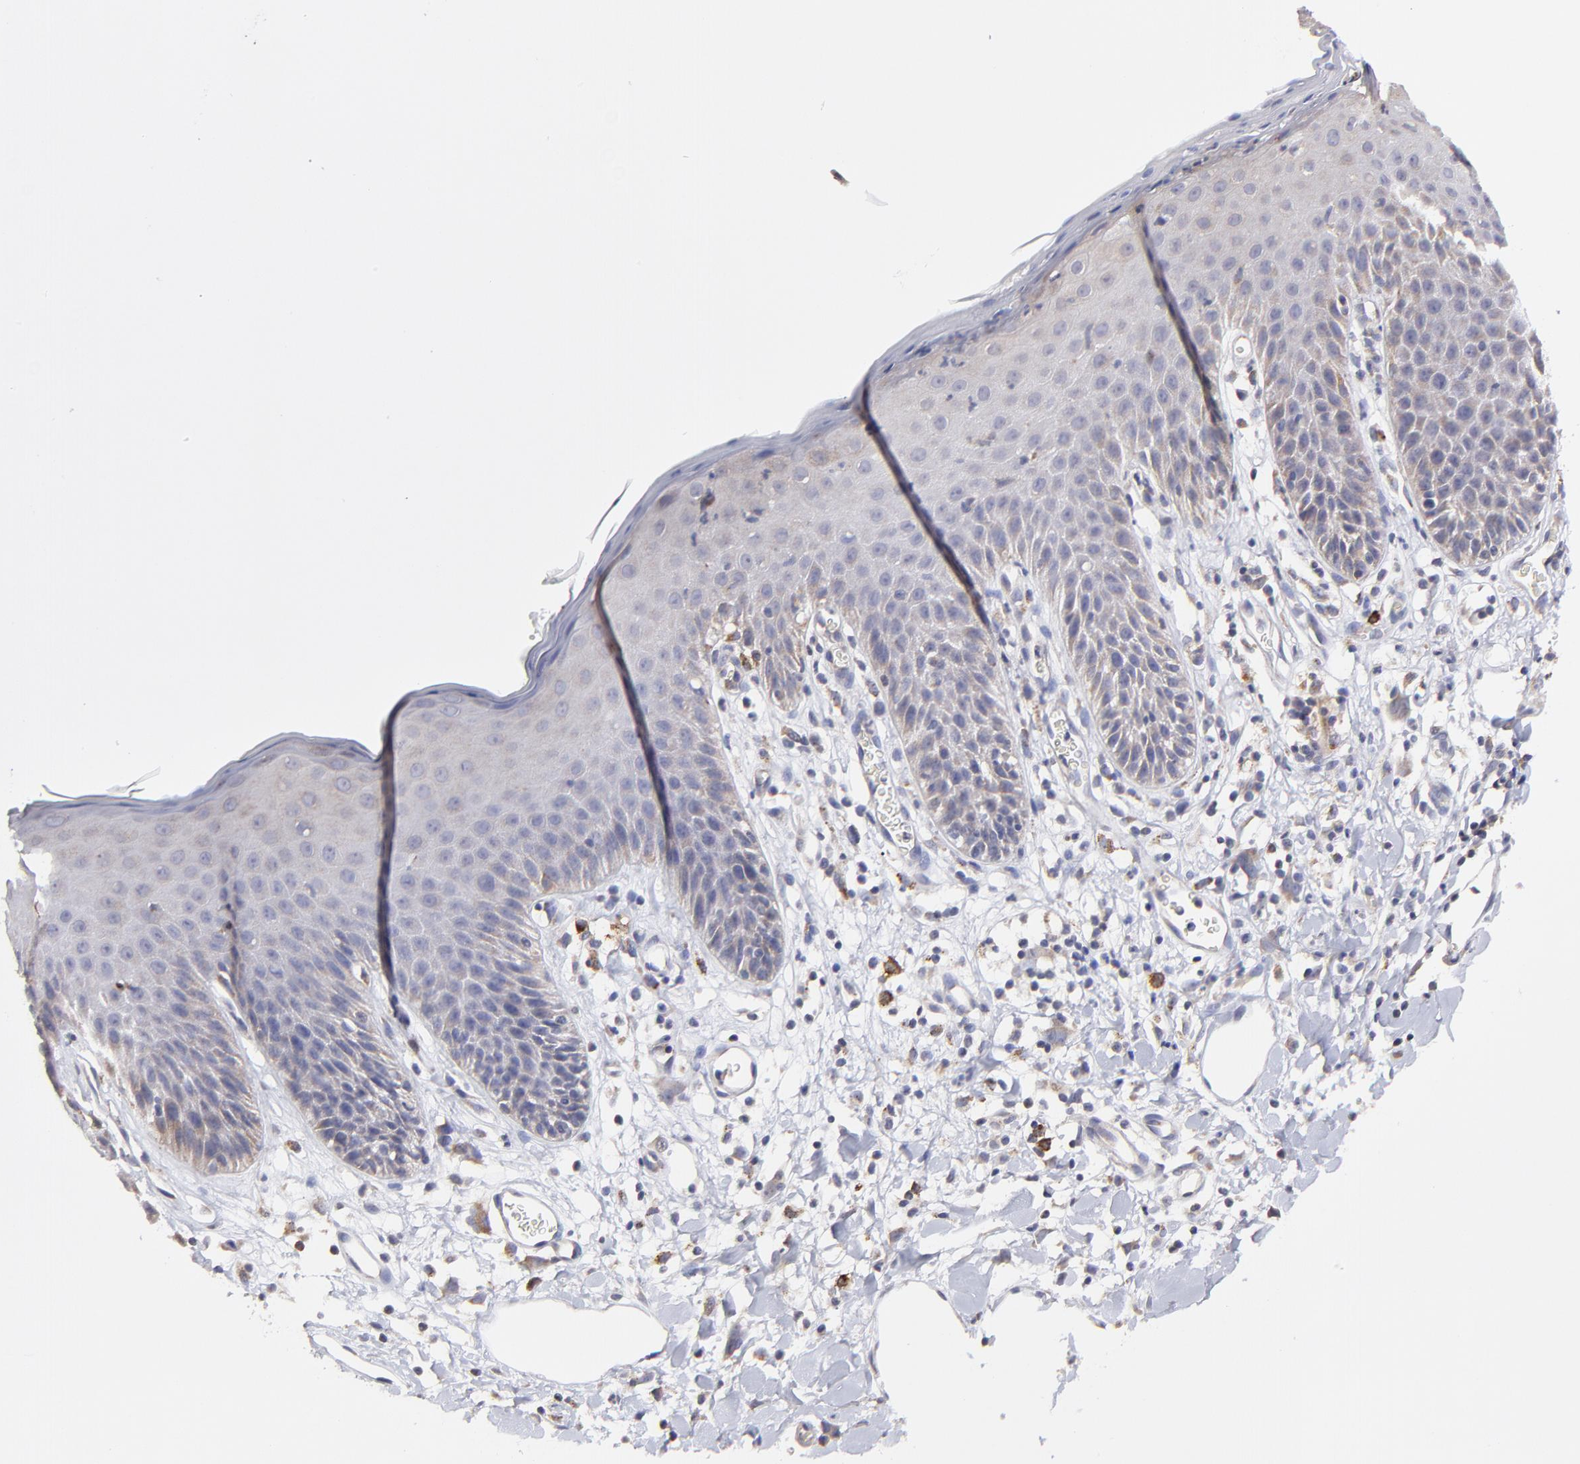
{"staining": {"intensity": "weak", "quantity": "<25%", "location": "cytoplasmic/membranous"}, "tissue": "skin", "cell_type": "Epidermal cells", "image_type": "normal", "snomed": [{"axis": "morphology", "description": "Normal tissue, NOS"}, {"axis": "topography", "description": "Vulva"}, {"axis": "topography", "description": "Peripheral nerve tissue"}], "caption": "The photomicrograph demonstrates no significant positivity in epidermal cells of skin. (DAB immunohistochemistry (IHC) with hematoxylin counter stain).", "gene": "GCSAM", "patient": {"sex": "female", "age": 68}}